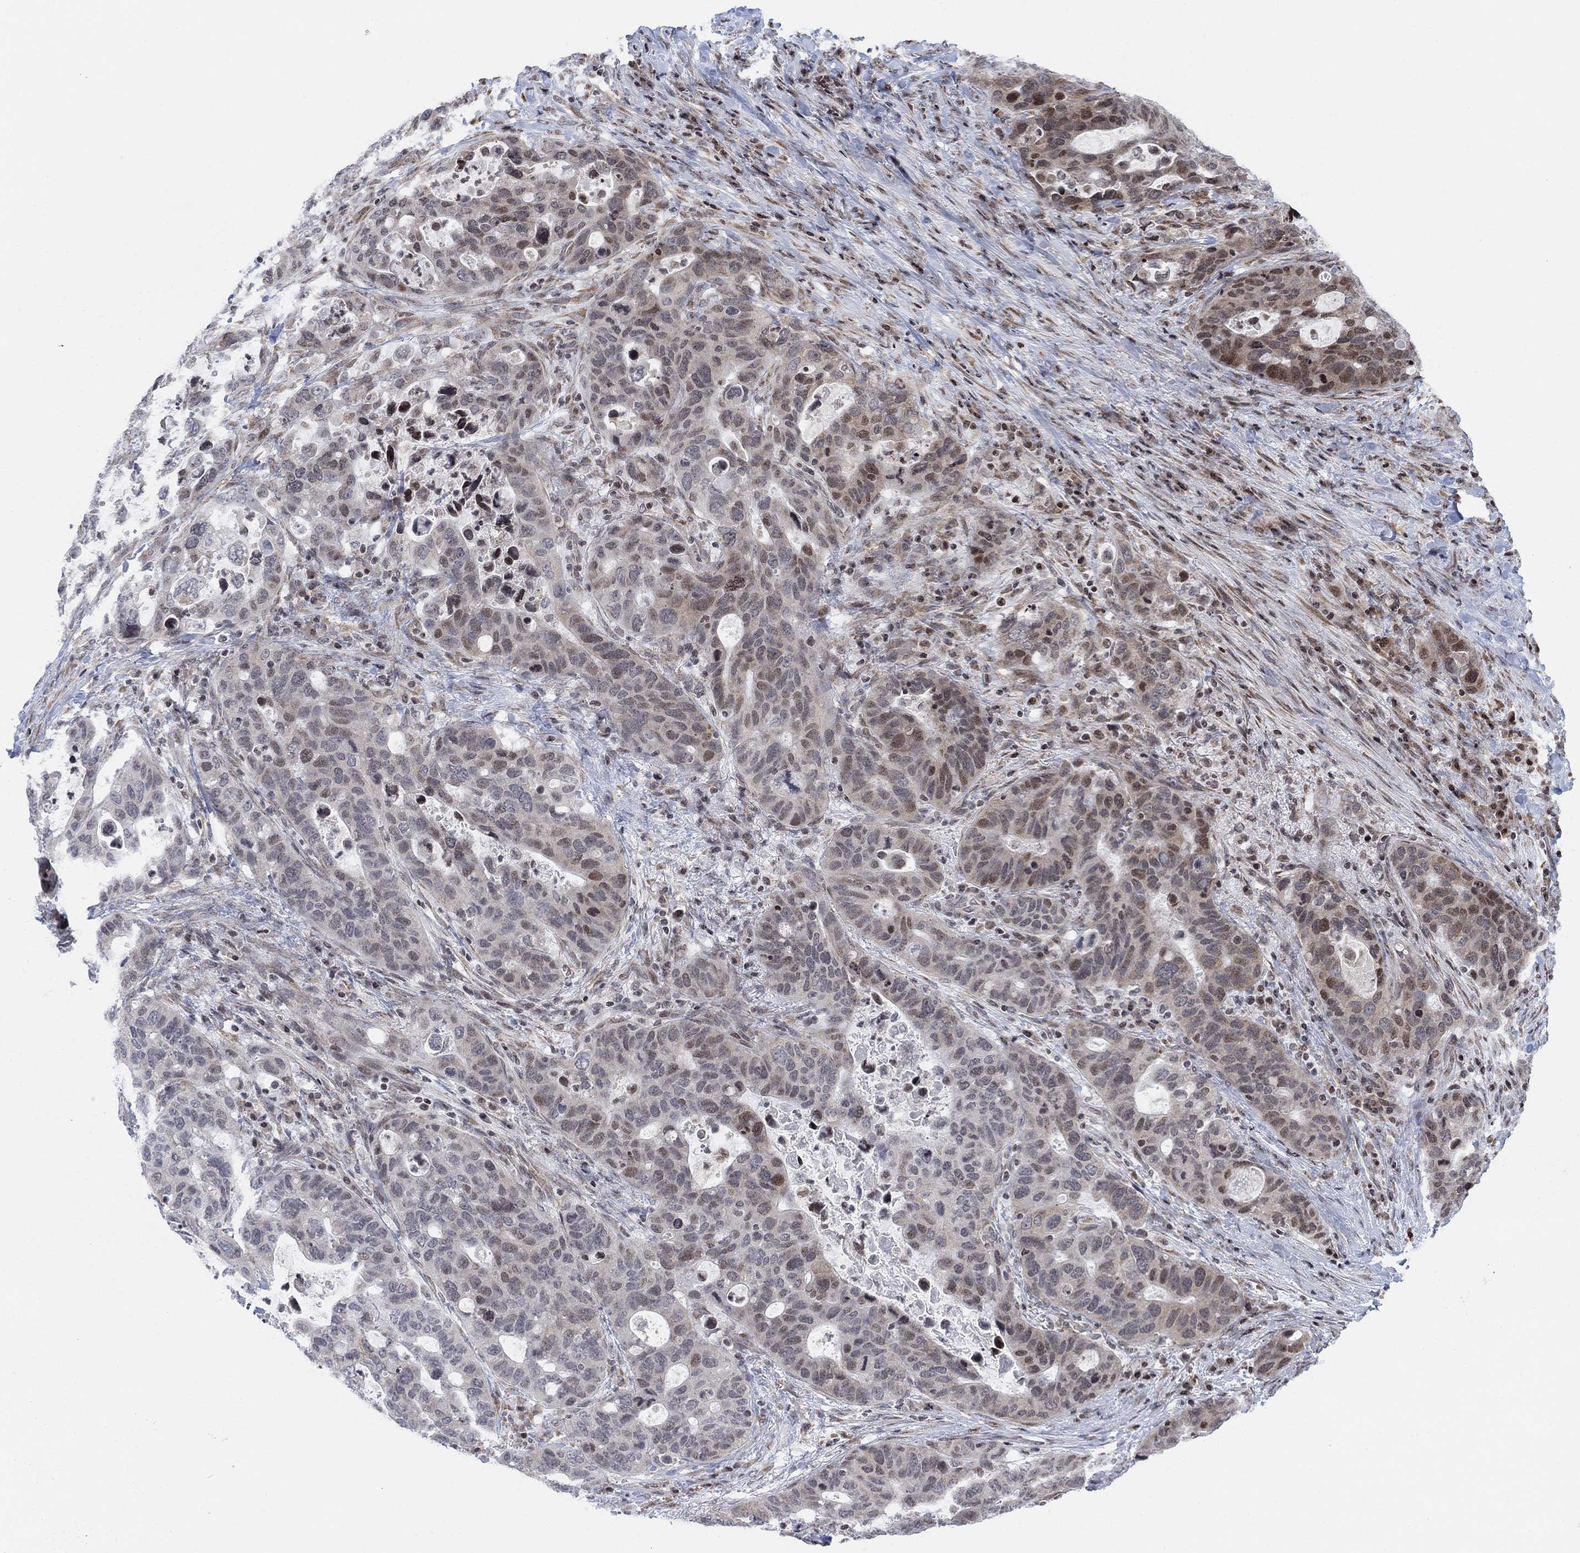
{"staining": {"intensity": "weak", "quantity": "<25%", "location": "nuclear"}, "tissue": "stomach cancer", "cell_type": "Tumor cells", "image_type": "cancer", "snomed": [{"axis": "morphology", "description": "Adenocarcinoma, NOS"}, {"axis": "topography", "description": "Stomach"}], "caption": "Photomicrograph shows no significant protein expression in tumor cells of adenocarcinoma (stomach). Nuclei are stained in blue.", "gene": "ABHD14A", "patient": {"sex": "male", "age": 54}}